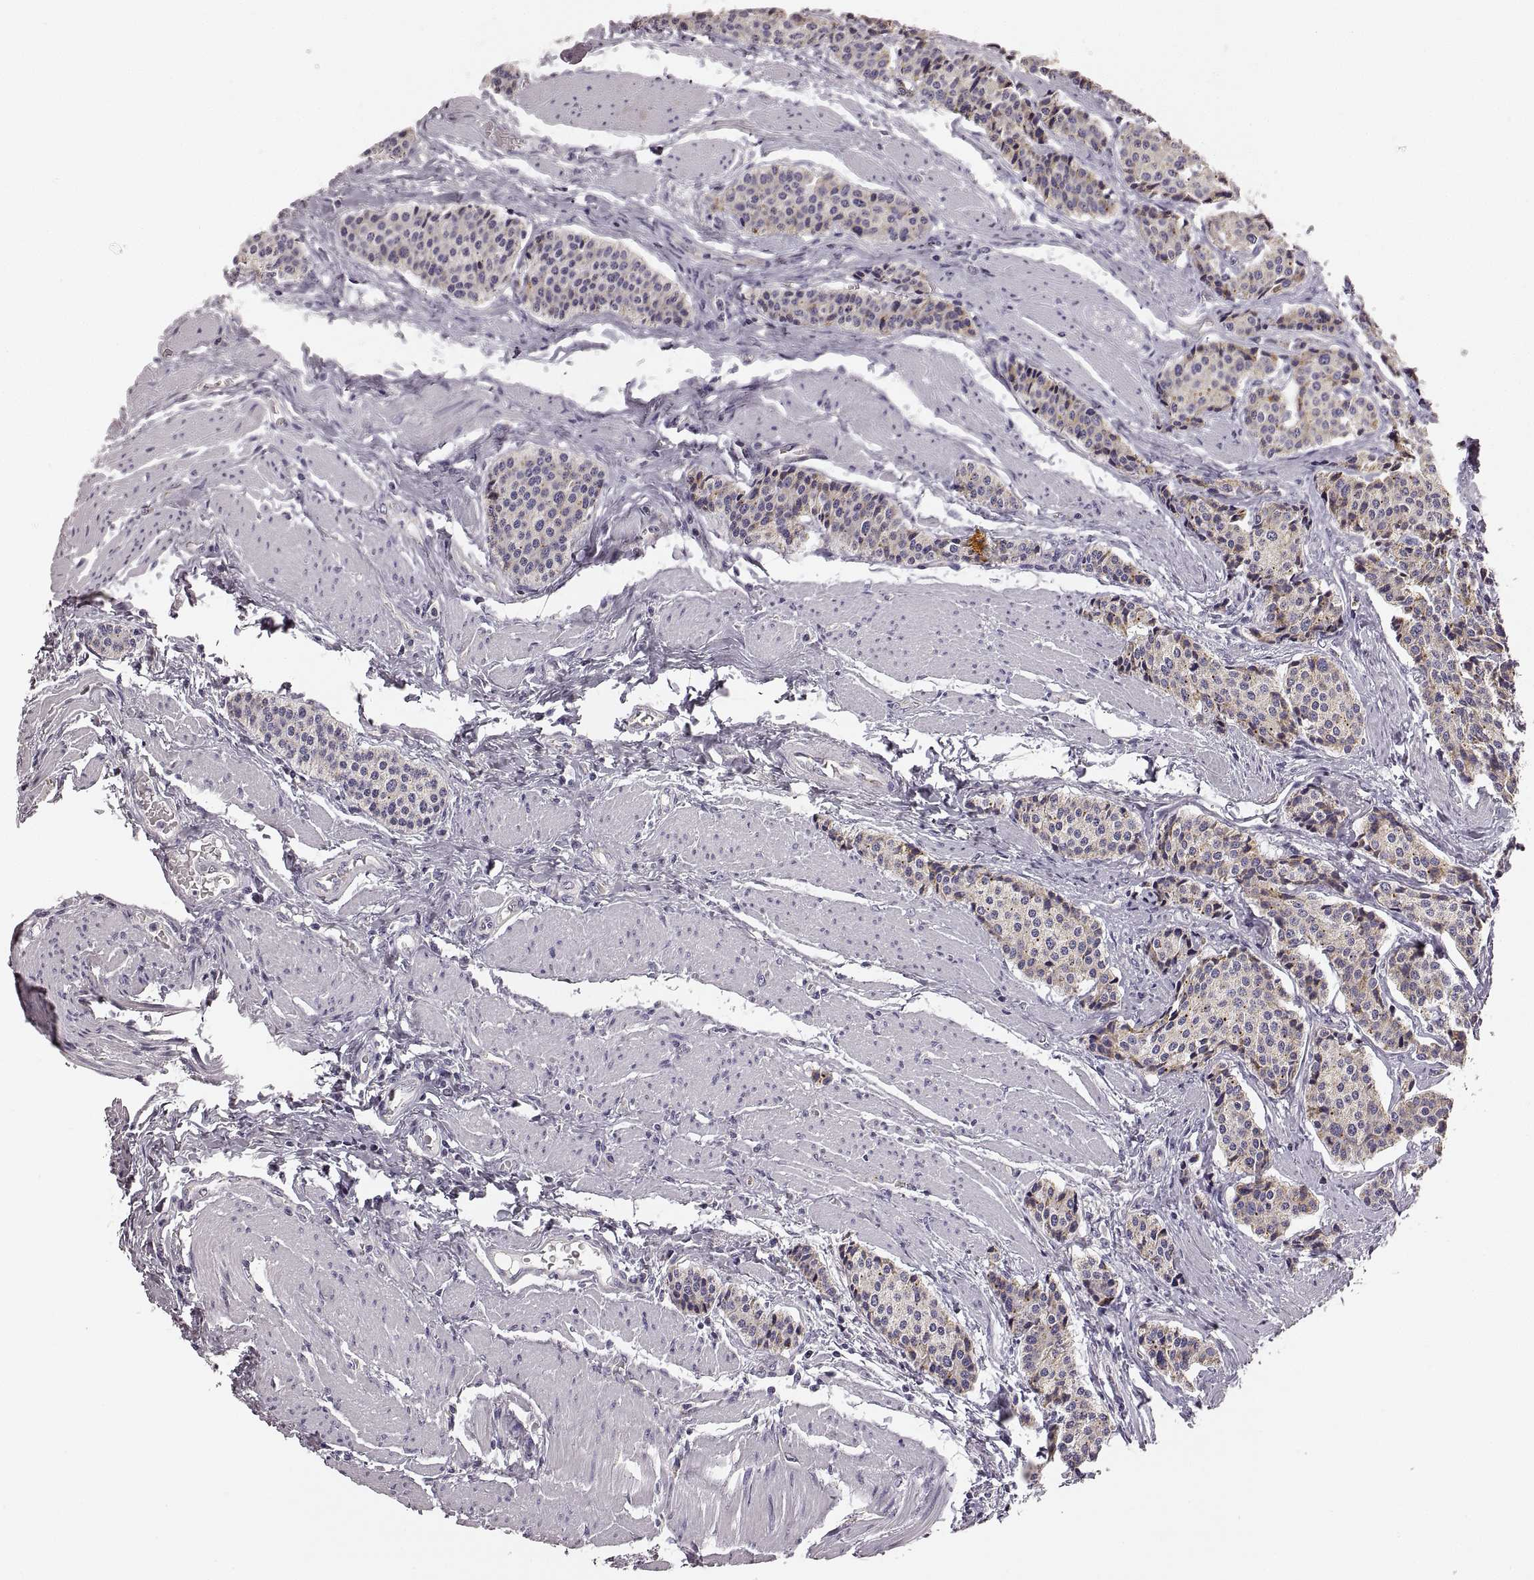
{"staining": {"intensity": "weak", "quantity": "25%-75%", "location": "cytoplasmic/membranous"}, "tissue": "carcinoid", "cell_type": "Tumor cells", "image_type": "cancer", "snomed": [{"axis": "morphology", "description": "Carcinoid, malignant, NOS"}, {"axis": "topography", "description": "Small intestine"}], "caption": "Protein expression analysis of human carcinoid (malignant) reveals weak cytoplasmic/membranous expression in about 25%-75% of tumor cells.", "gene": "RDH13", "patient": {"sex": "male", "age": 73}}